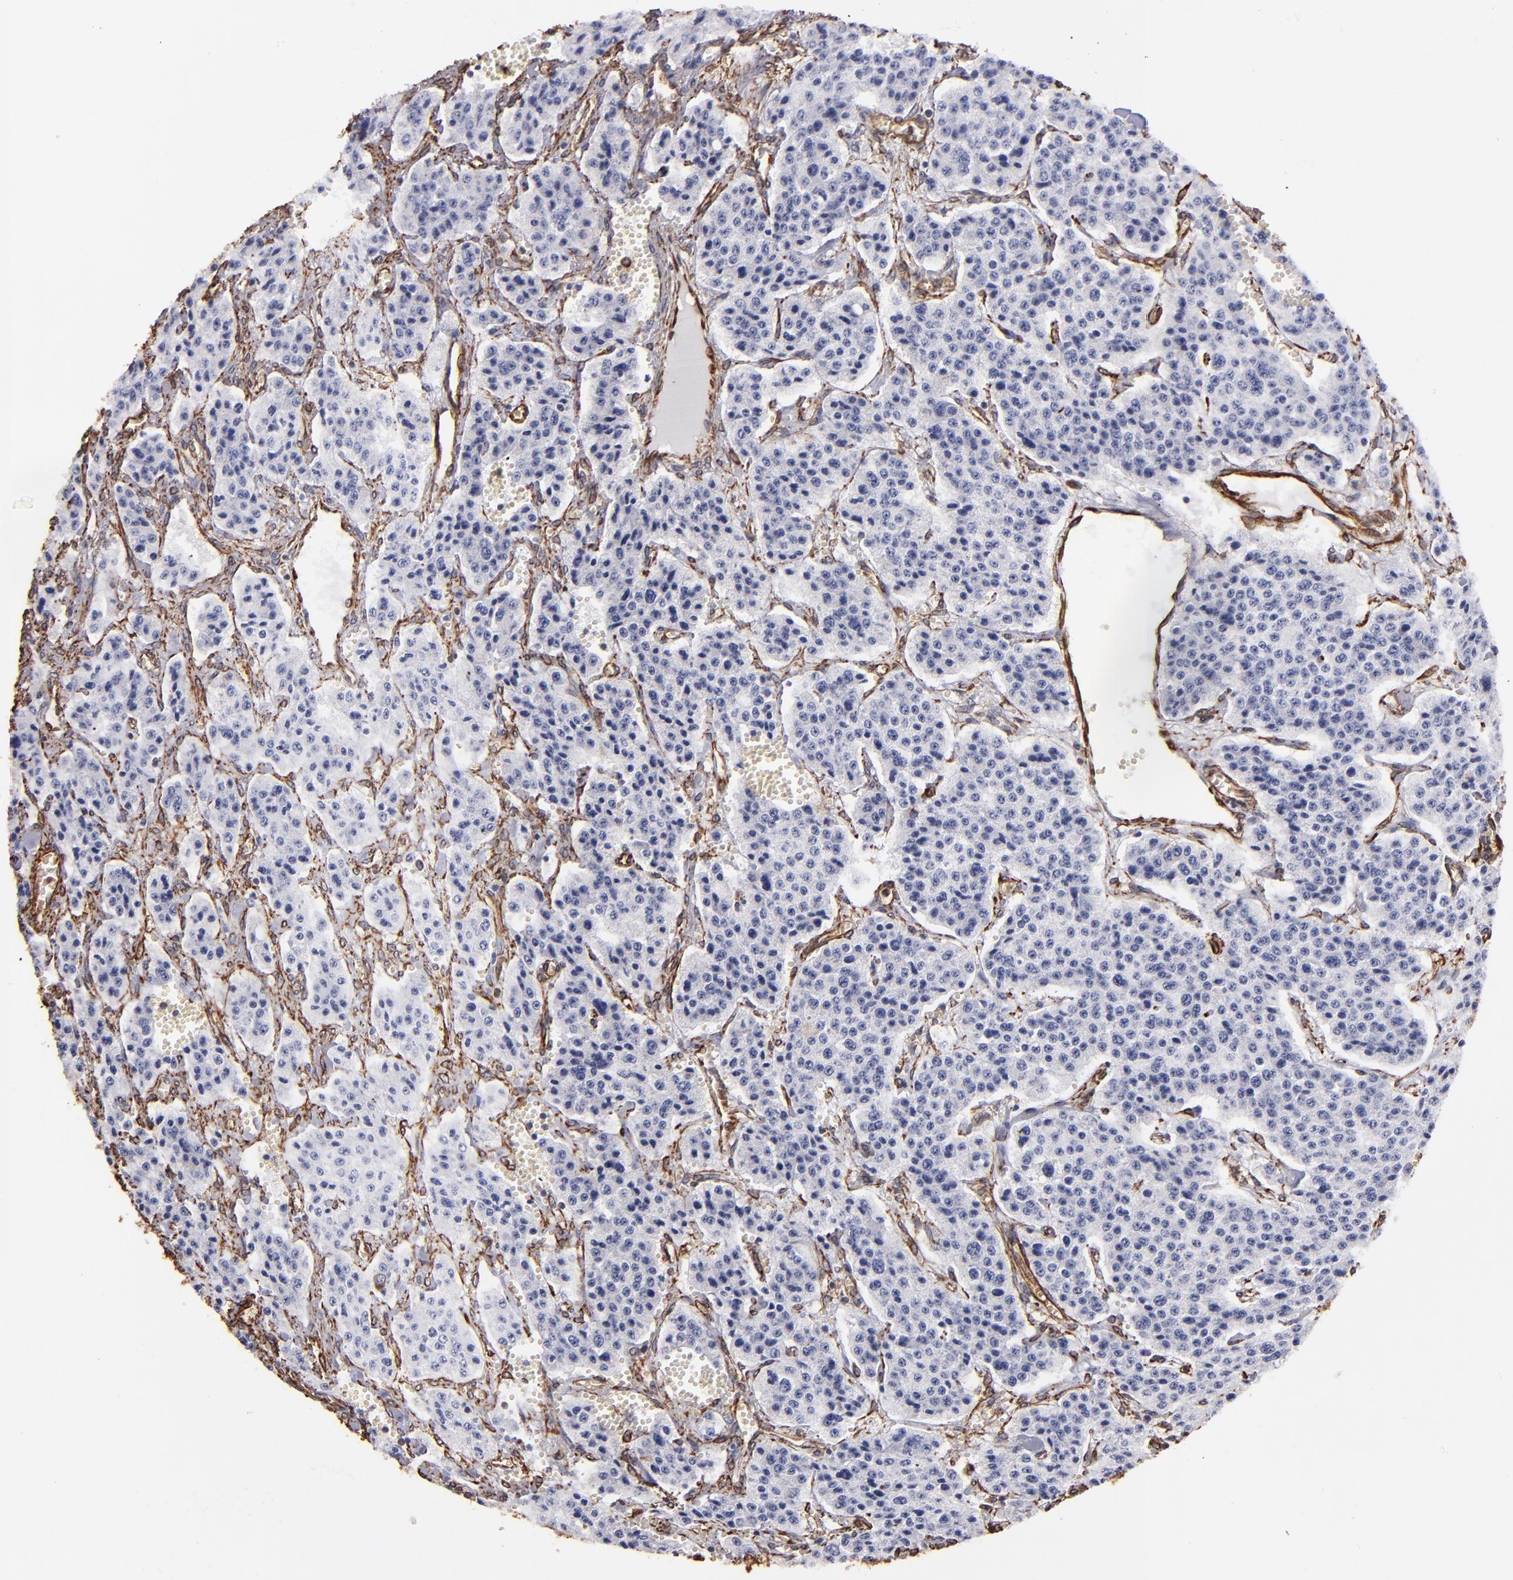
{"staining": {"intensity": "negative", "quantity": "none", "location": "none"}, "tissue": "carcinoid", "cell_type": "Tumor cells", "image_type": "cancer", "snomed": [{"axis": "morphology", "description": "Carcinoid, malignant, NOS"}, {"axis": "topography", "description": "Small intestine"}], "caption": "Immunohistochemical staining of carcinoid exhibits no significant expression in tumor cells.", "gene": "VIM", "patient": {"sex": "male", "age": 52}}